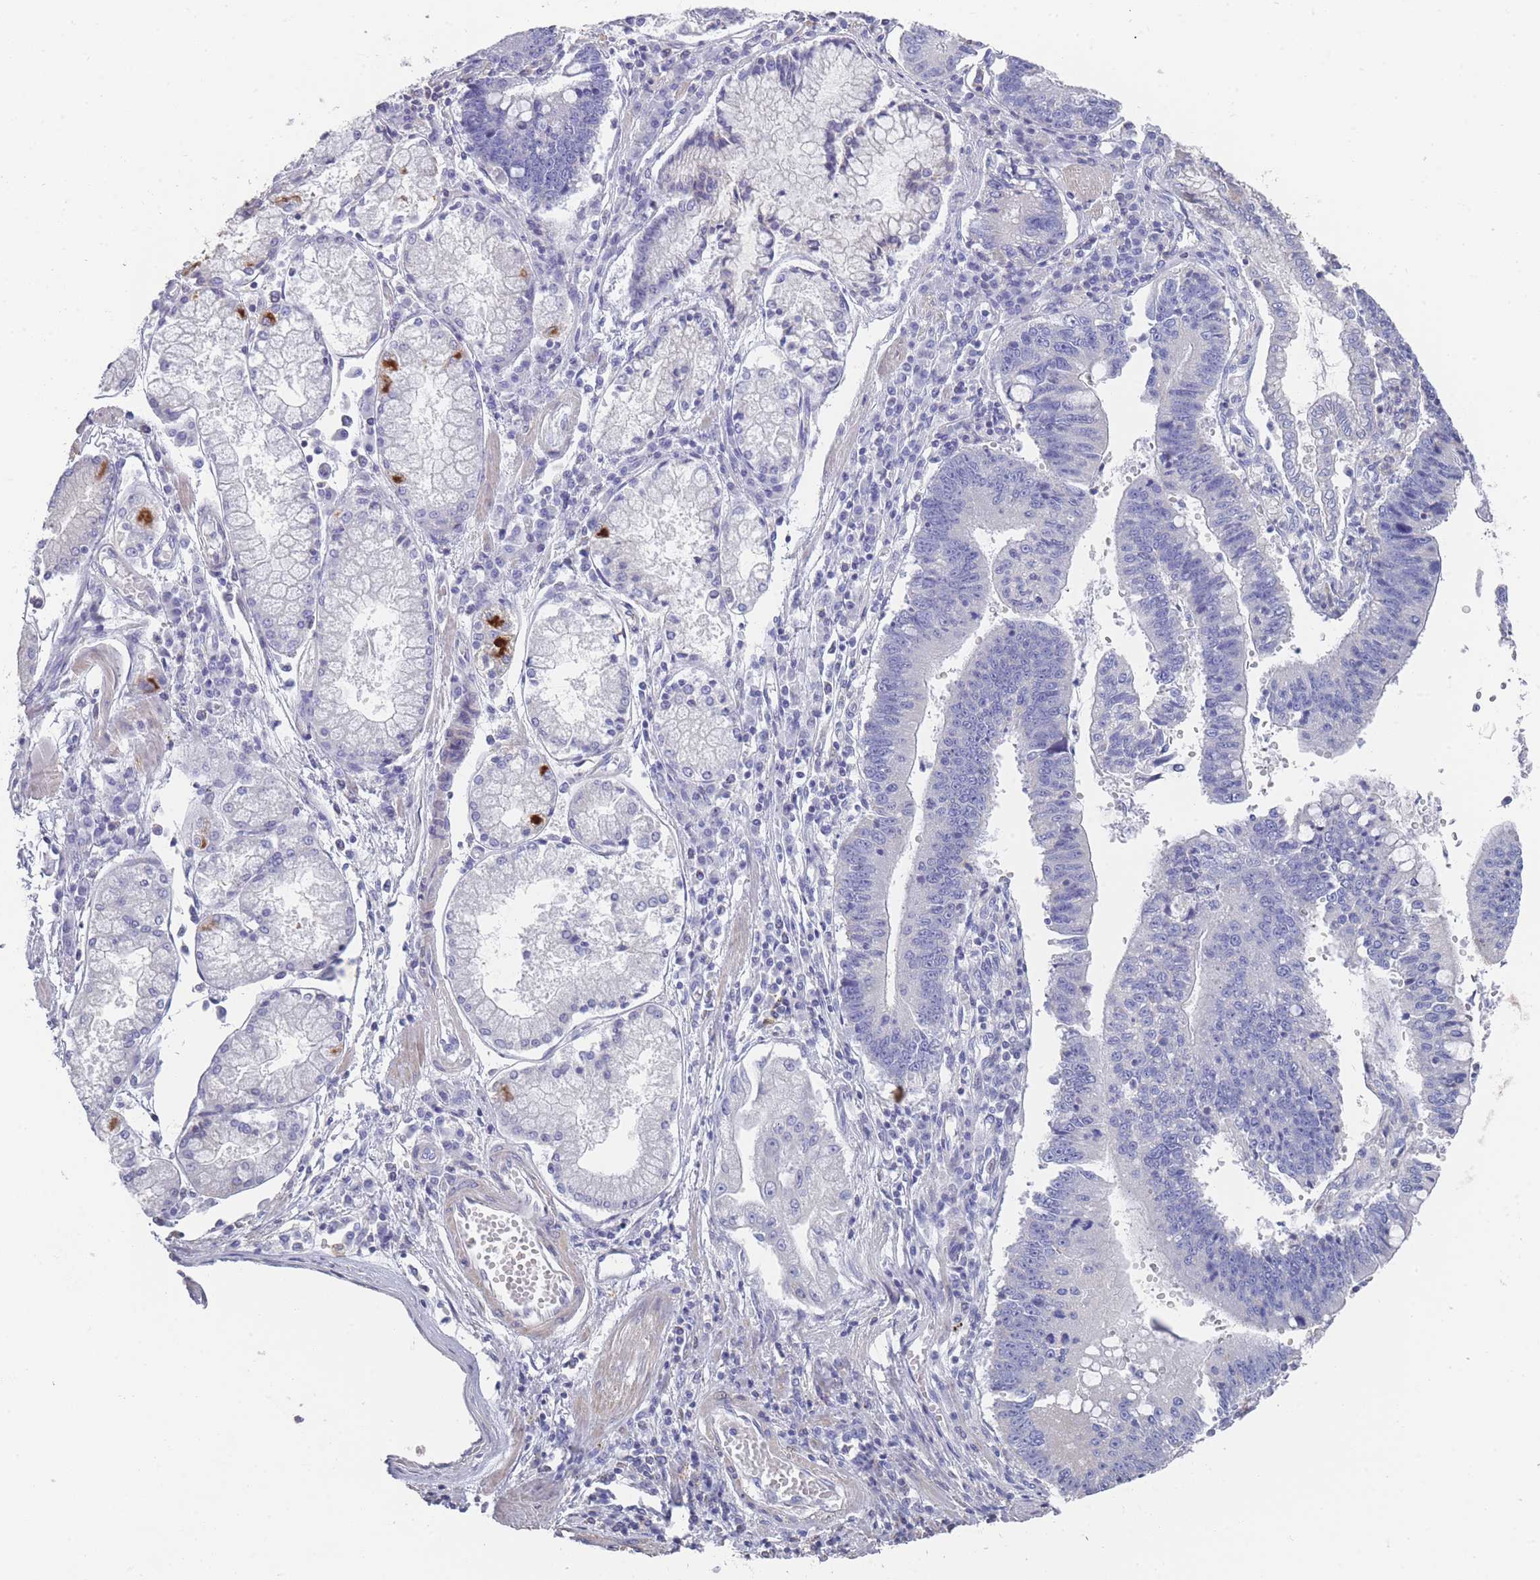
{"staining": {"intensity": "negative", "quantity": "none", "location": "none"}, "tissue": "stomach cancer", "cell_type": "Tumor cells", "image_type": "cancer", "snomed": [{"axis": "morphology", "description": "Adenocarcinoma, NOS"}, {"axis": "topography", "description": "Stomach"}], "caption": "Immunohistochemical staining of human stomach cancer (adenocarcinoma) exhibits no significant staining in tumor cells.", "gene": "SCCPDH", "patient": {"sex": "male", "age": 59}}